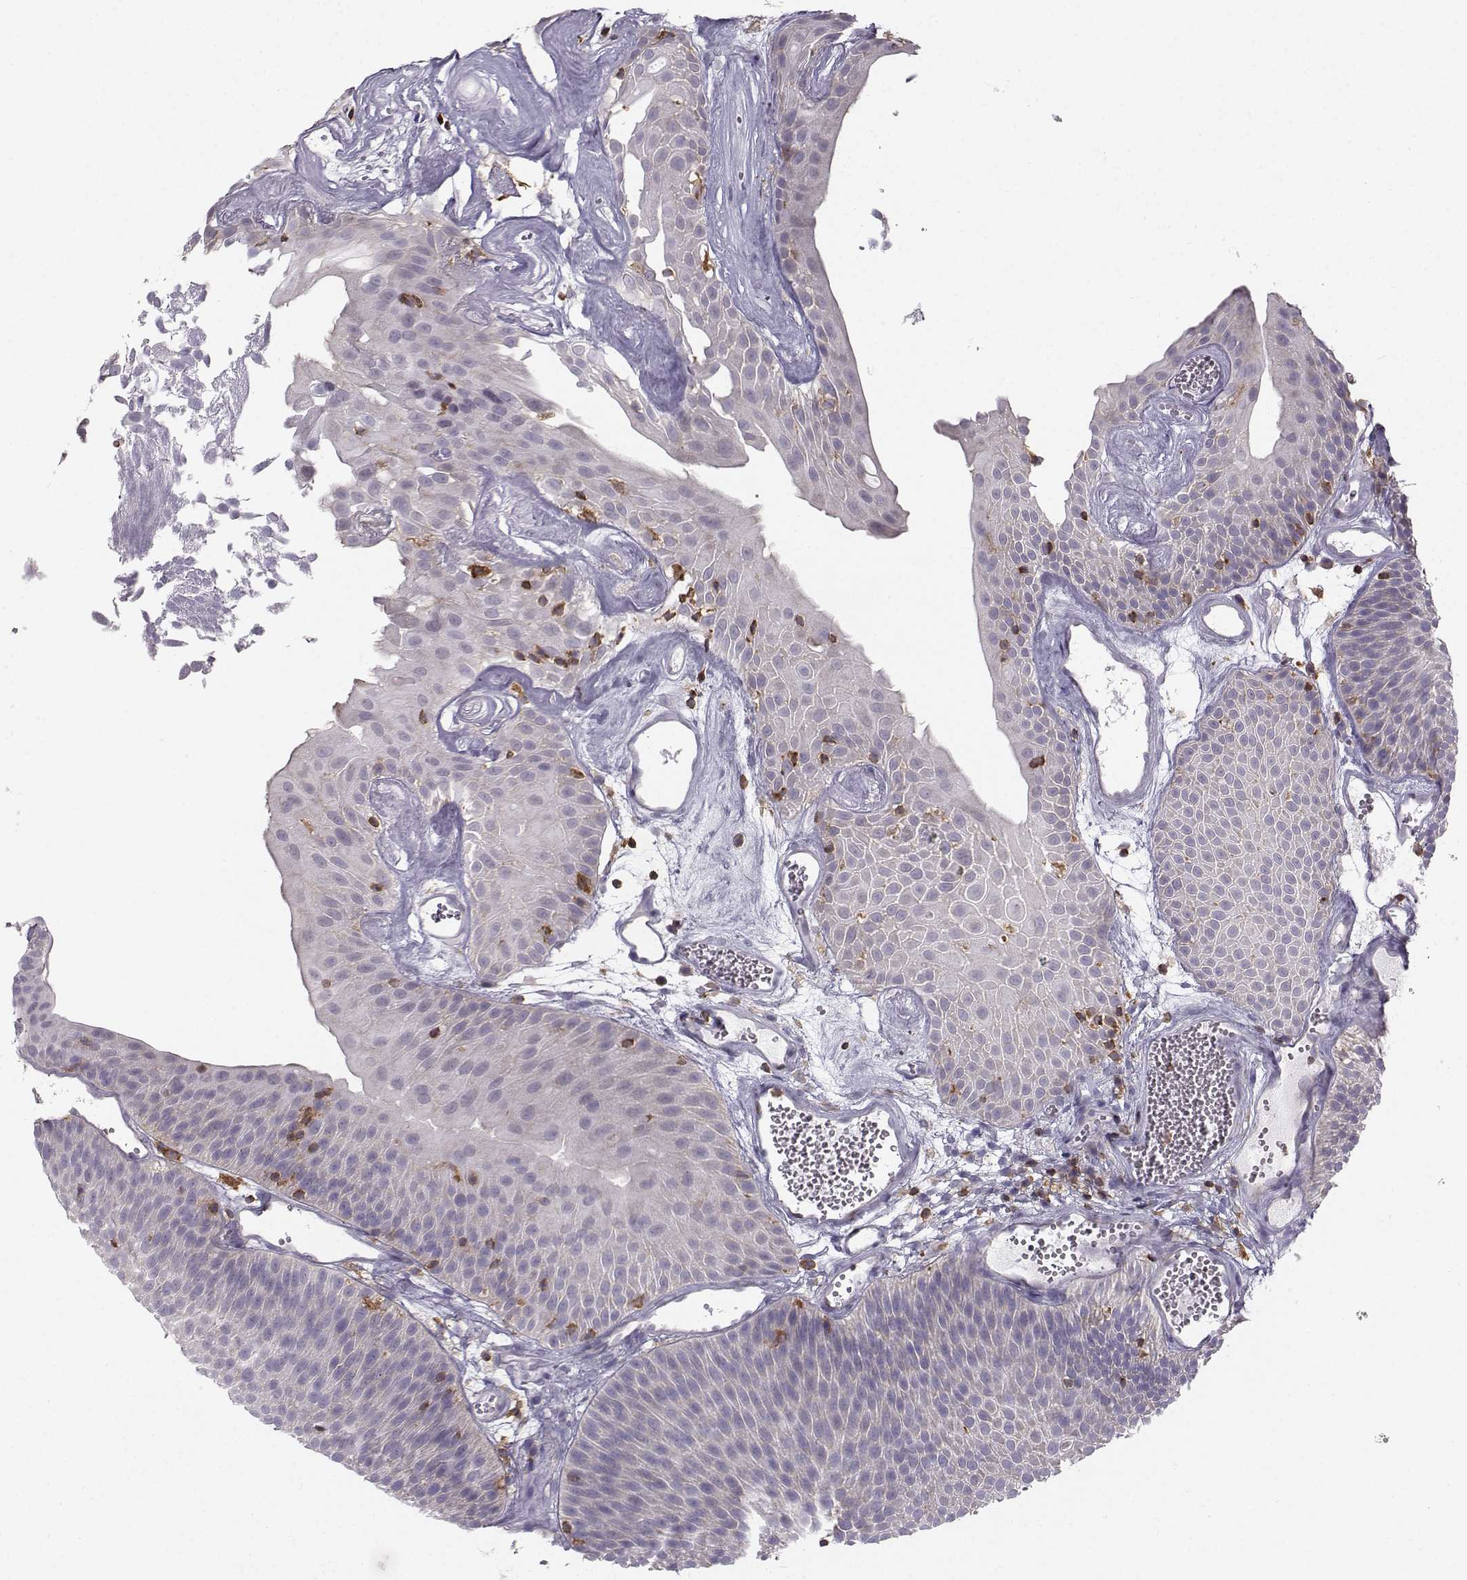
{"staining": {"intensity": "negative", "quantity": "none", "location": "none"}, "tissue": "urothelial cancer", "cell_type": "Tumor cells", "image_type": "cancer", "snomed": [{"axis": "morphology", "description": "Urothelial carcinoma, Low grade"}, {"axis": "topography", "description": "Urinary bladder"}], "caption": "Tumor cells are negative for brown protein staining in urothelial carcinoma (low-grade). The staining is performed using DAB brown chromogen with nuclei counter-stained in using hematoxylin.", "gene": "ZBTB32", "patient": {"sex": "male", "age": 52}}